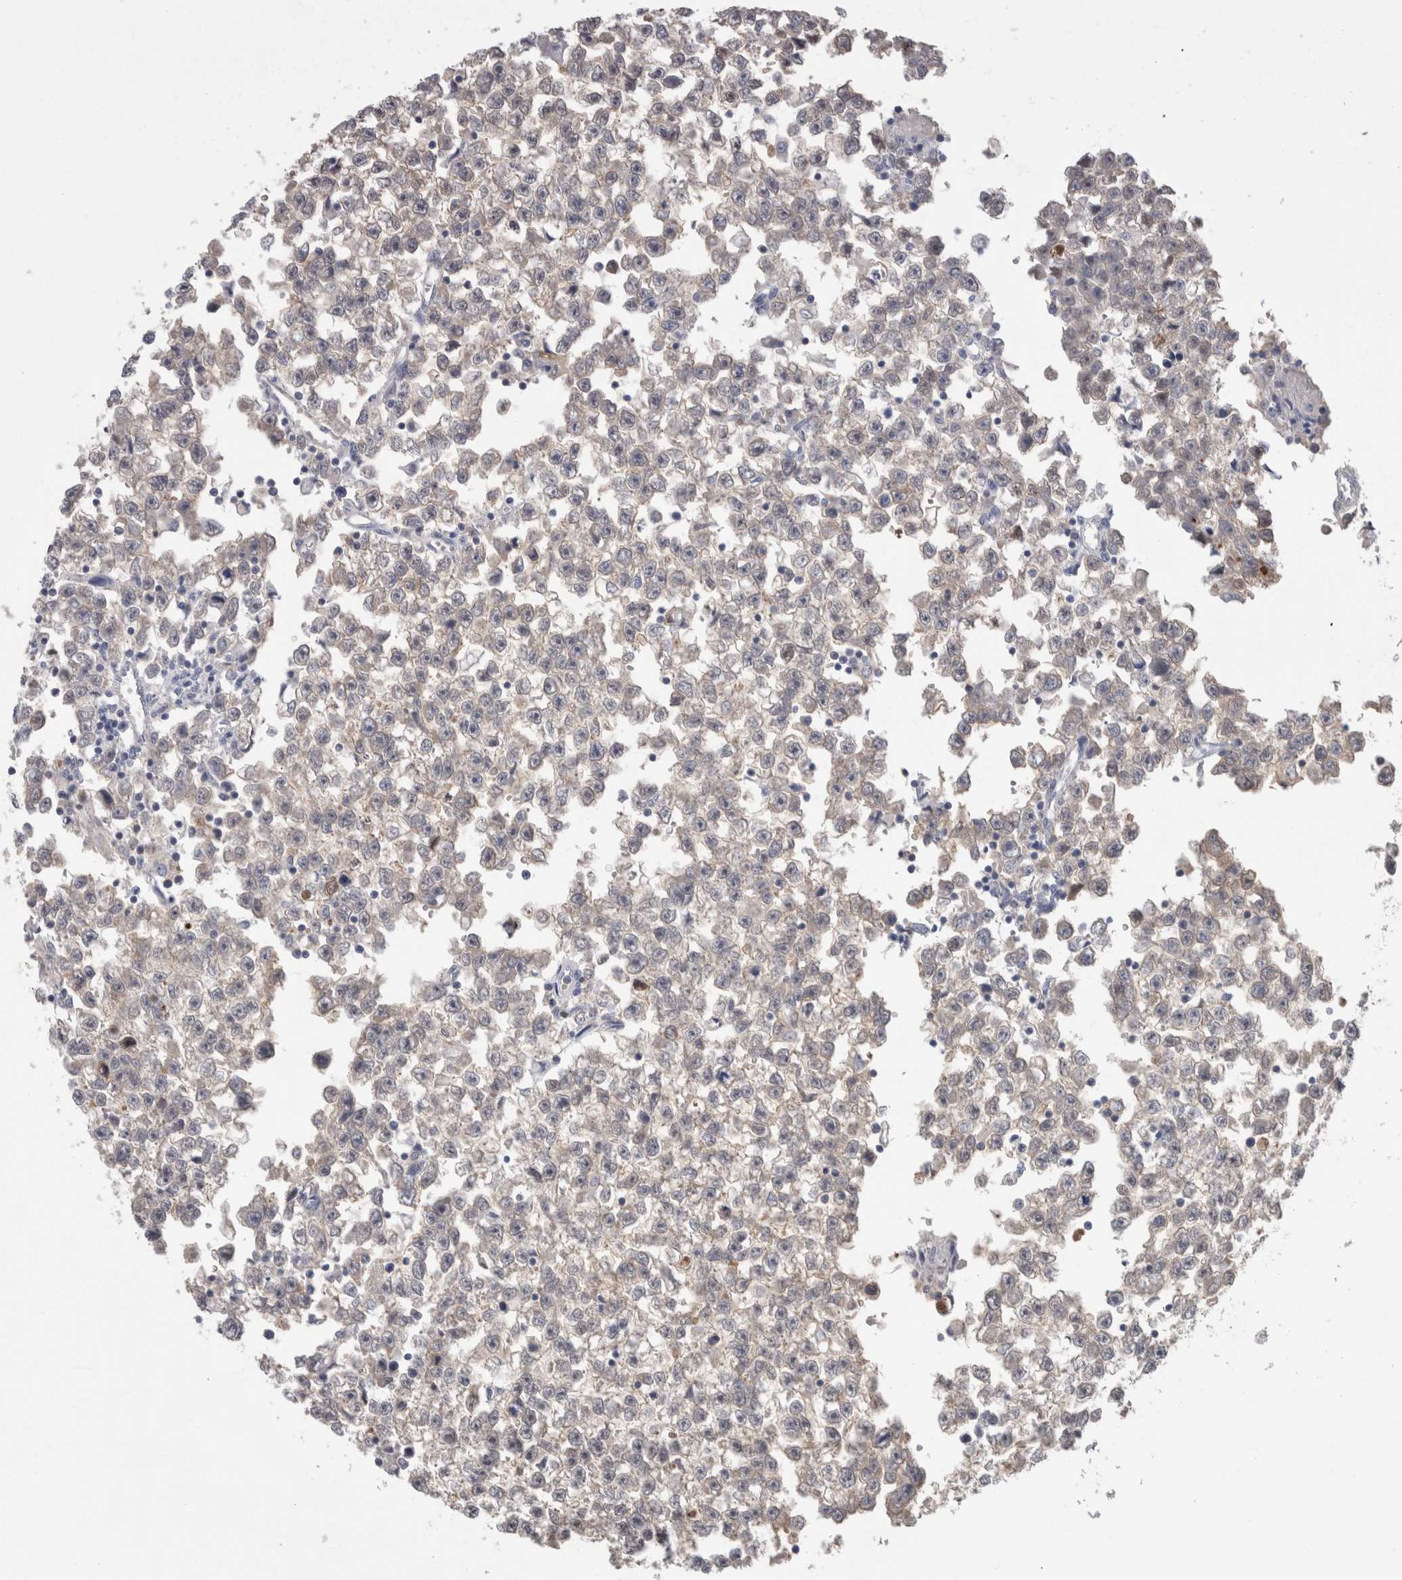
{"staining": {"intensity": "negative", "quantity": "none", "location": "none"}, "tissue": "testis cancer", "cell_type": "Tumor cells", "image_type": "cancer", "snomed": [{"axis": "morphology", "description": "Seminoma, NOS"}, {"axis": "morphology", "description": "Carcinoma, Embryonal, NOS"}, {"axis": "topography", "description": "Testis"}], "caption": "There is no significant positivity in tumor cells of embryonal carcinoma (testis).", "gene": "CA8", "patient": {"sex": "male", "age": 51}}